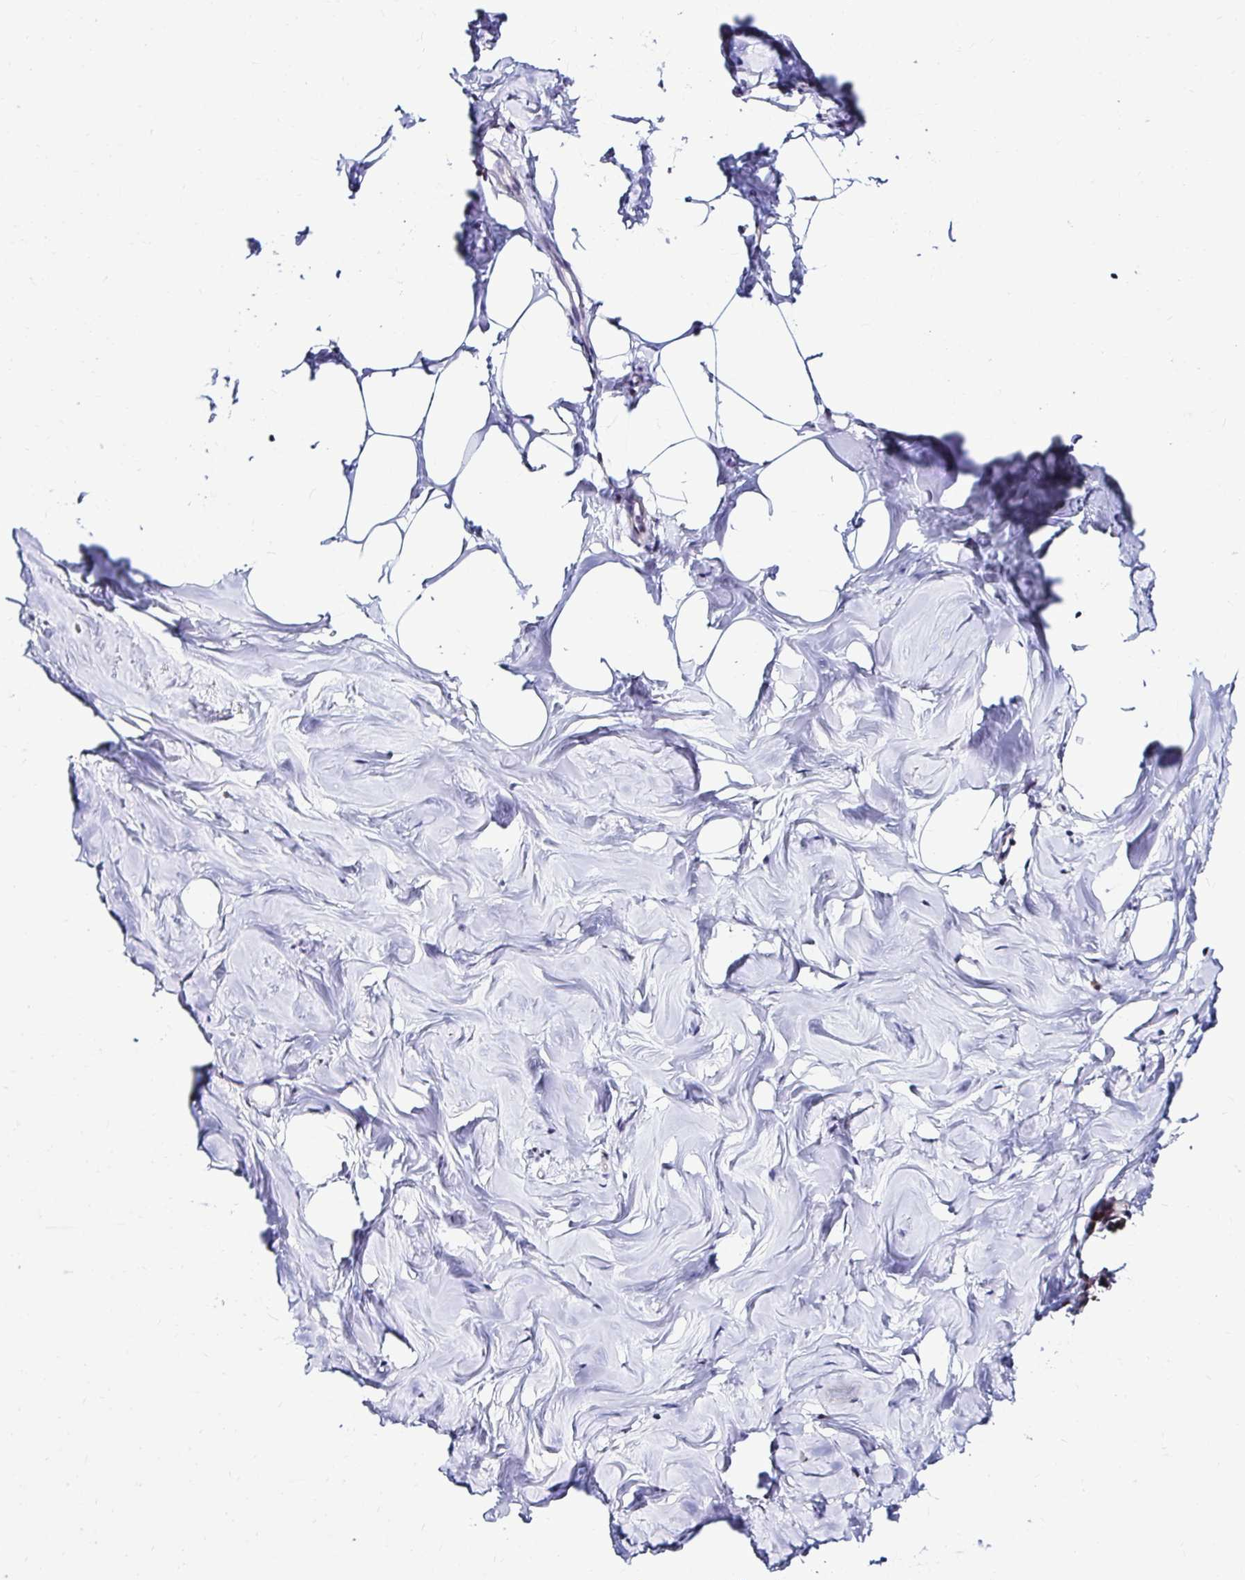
{"staining": {"intensity": "negative", "quantity": "none", "location": "none"}, "tissue": "breast", "cell_type": "Adipocytes", "image_type": "normal", "snomed": [{"axis": "morphology", "description": "Normal tissue, NOS"}, {"axis": "topography", "description": "Breast"}], "caption": "There is no significant expression in adipocytes of breast. (DAB (3,3'-diaminobenzidine) immunohistochemistry (IHC) with hematoxylin counter stain).", "gene": "PSMD3", "patient": {"sex": "female", "age": 27}}